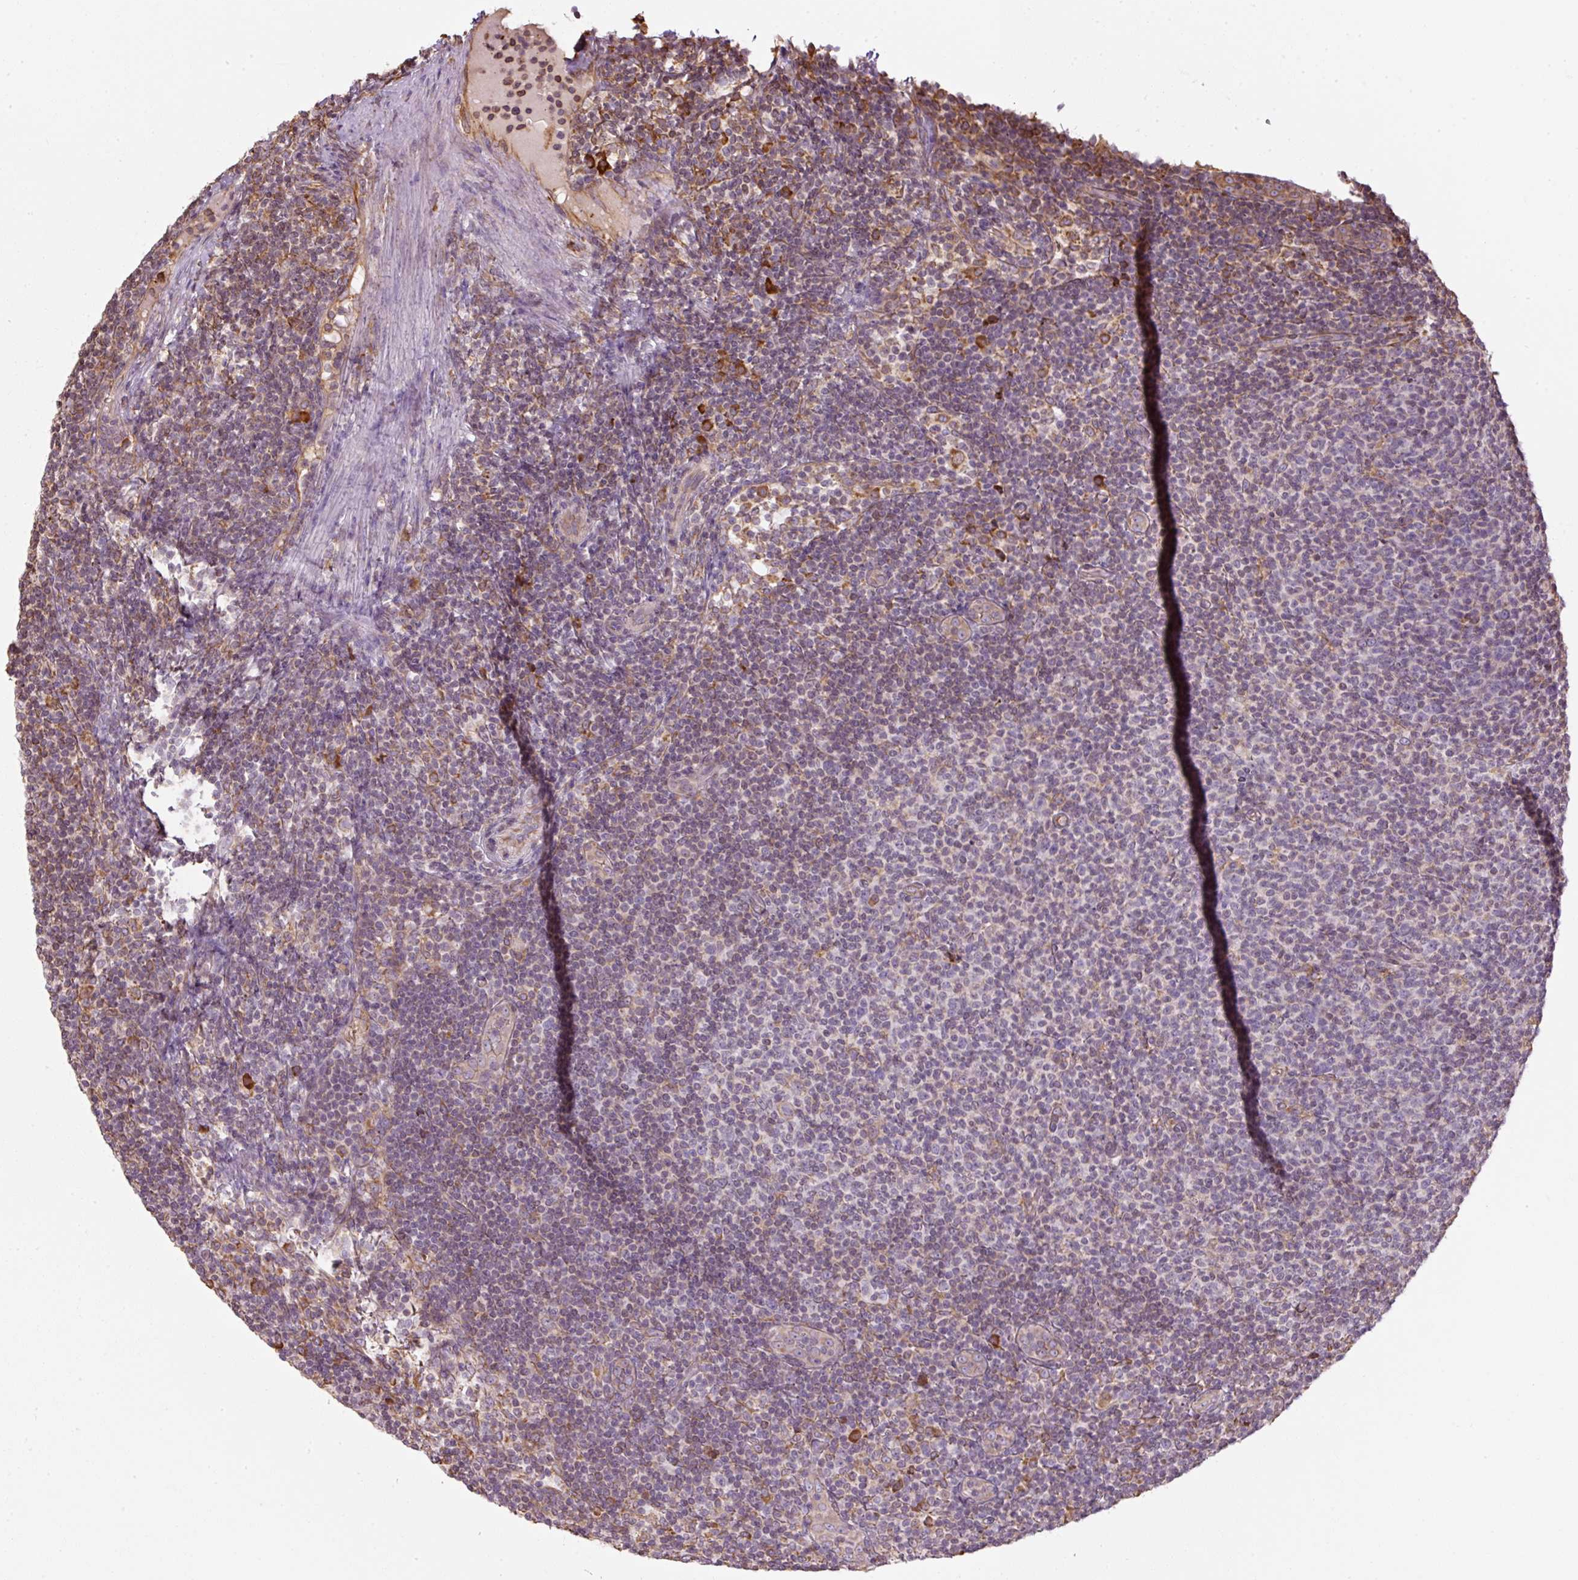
{"staining": {"intensity": "weak", "quantity": "25%-75%", "location": "cytoplasmic/membranous"}, "tissue": "lymphoma", "cell_type": "Tumor cells", "image_type": "cancer", "snomed": [{"axis": "morphology", "description": "Malignant lymphoma, non-Hodgkin's type, Low grade"}, {"axis": "topography", "description": "Lymph node"}], "caption": "Immunohistochemistry of human lymphoma shows low levels of weak cytoplasmic/membranous expression in approximately 25%-75% of tumor cells.", "gene": "PRKCSH", "patient": {"sex": "male", "age": 66}}